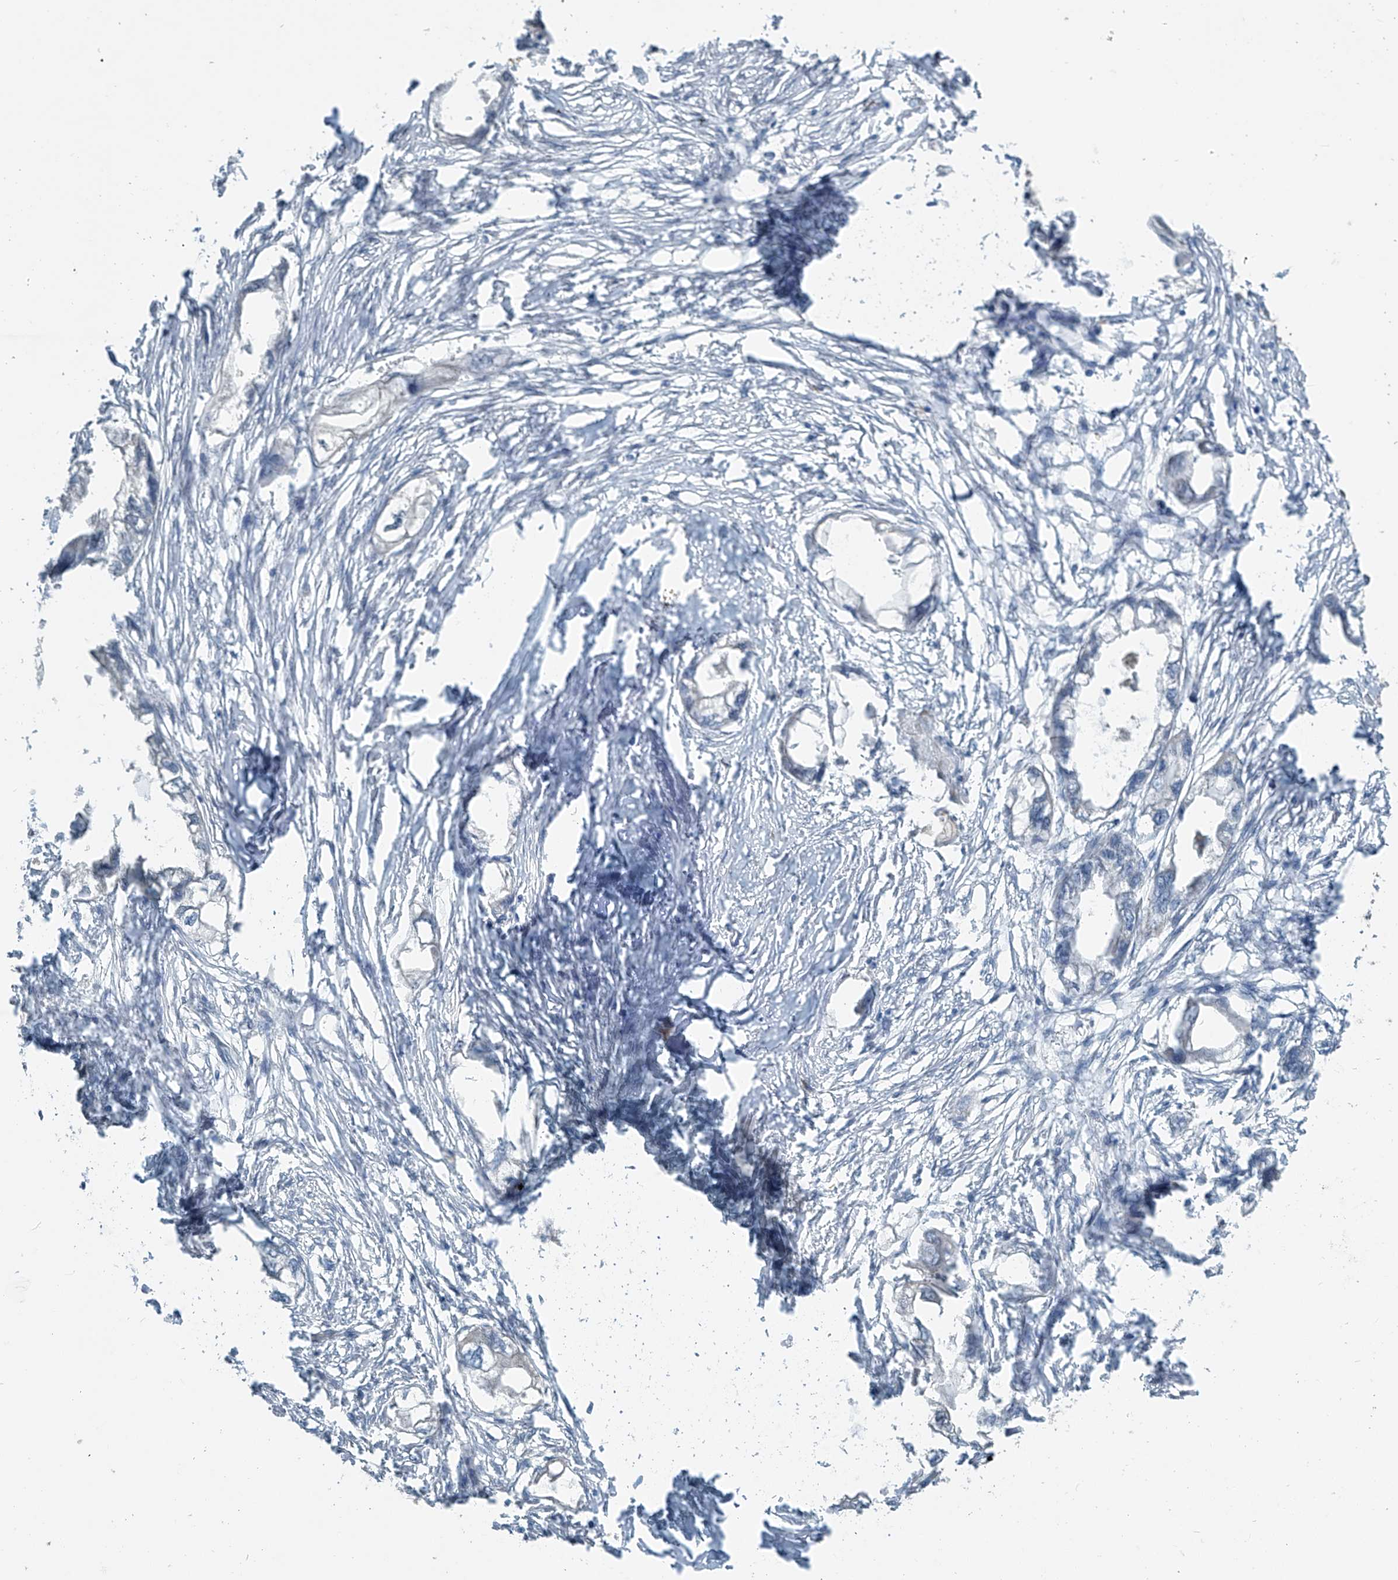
{"staining": {"intensity": "negative", "quantity": "none", "location": "none"}, "tissue": "endometrial cancer", "cell_type": "Tumor cells", "image_type": "cancer", "snomed": [{"axis": "morphology", "description": "Adenocarcinoma, NOS"}, {"axis": "morphology", "description": "Adenocarcinoma, metastatic, NOS"}, {"axis": "topography", "description": "Adipose tissue"}, {"axis": "topography", "description": "Endometrium"}], "caption": "Human endometrial cancer (metastatic adenocarcinoma) stained for a protein using IHC demonstrates no staining in tumor cells.", "gene": "HOXA11", "patient": {"sex": "female", "age": 67}}